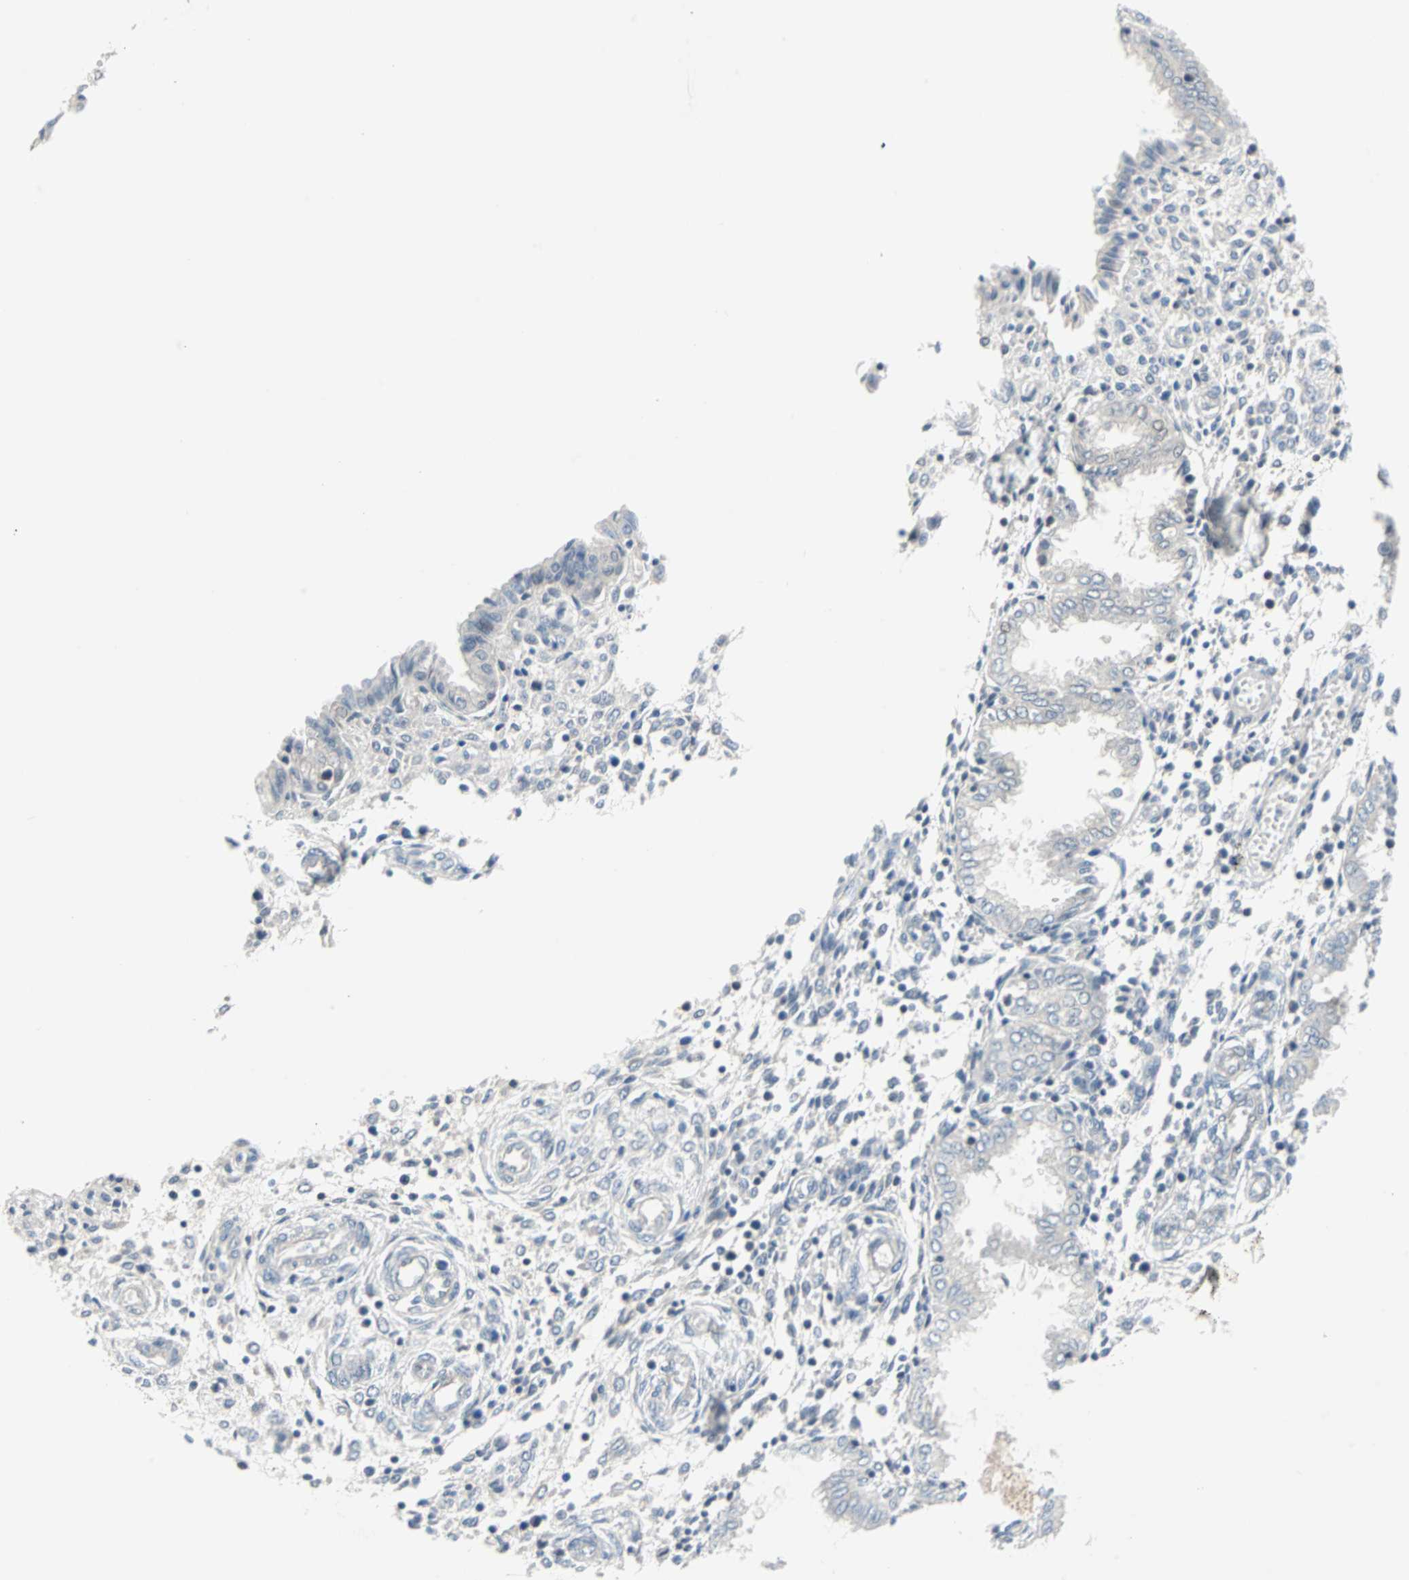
{"staining": {"intensity": "negative", "quantity": "none", "location": "none"}, "tissue": "endometrium", "cell_type": "Cells in endometrial stroma", "image_type": "normal", "snomed": [{"axis": "morphology", "description": "Normal tissue, NOS"}, {"axis": "topography", "description": "Endometrium"}], "caption": "Histopathology image shows no protein positivity in cells in endometrial stroma of benign endometrium.", "gene": "CASP3", "patient": {"sex": "female", "age": 33}}